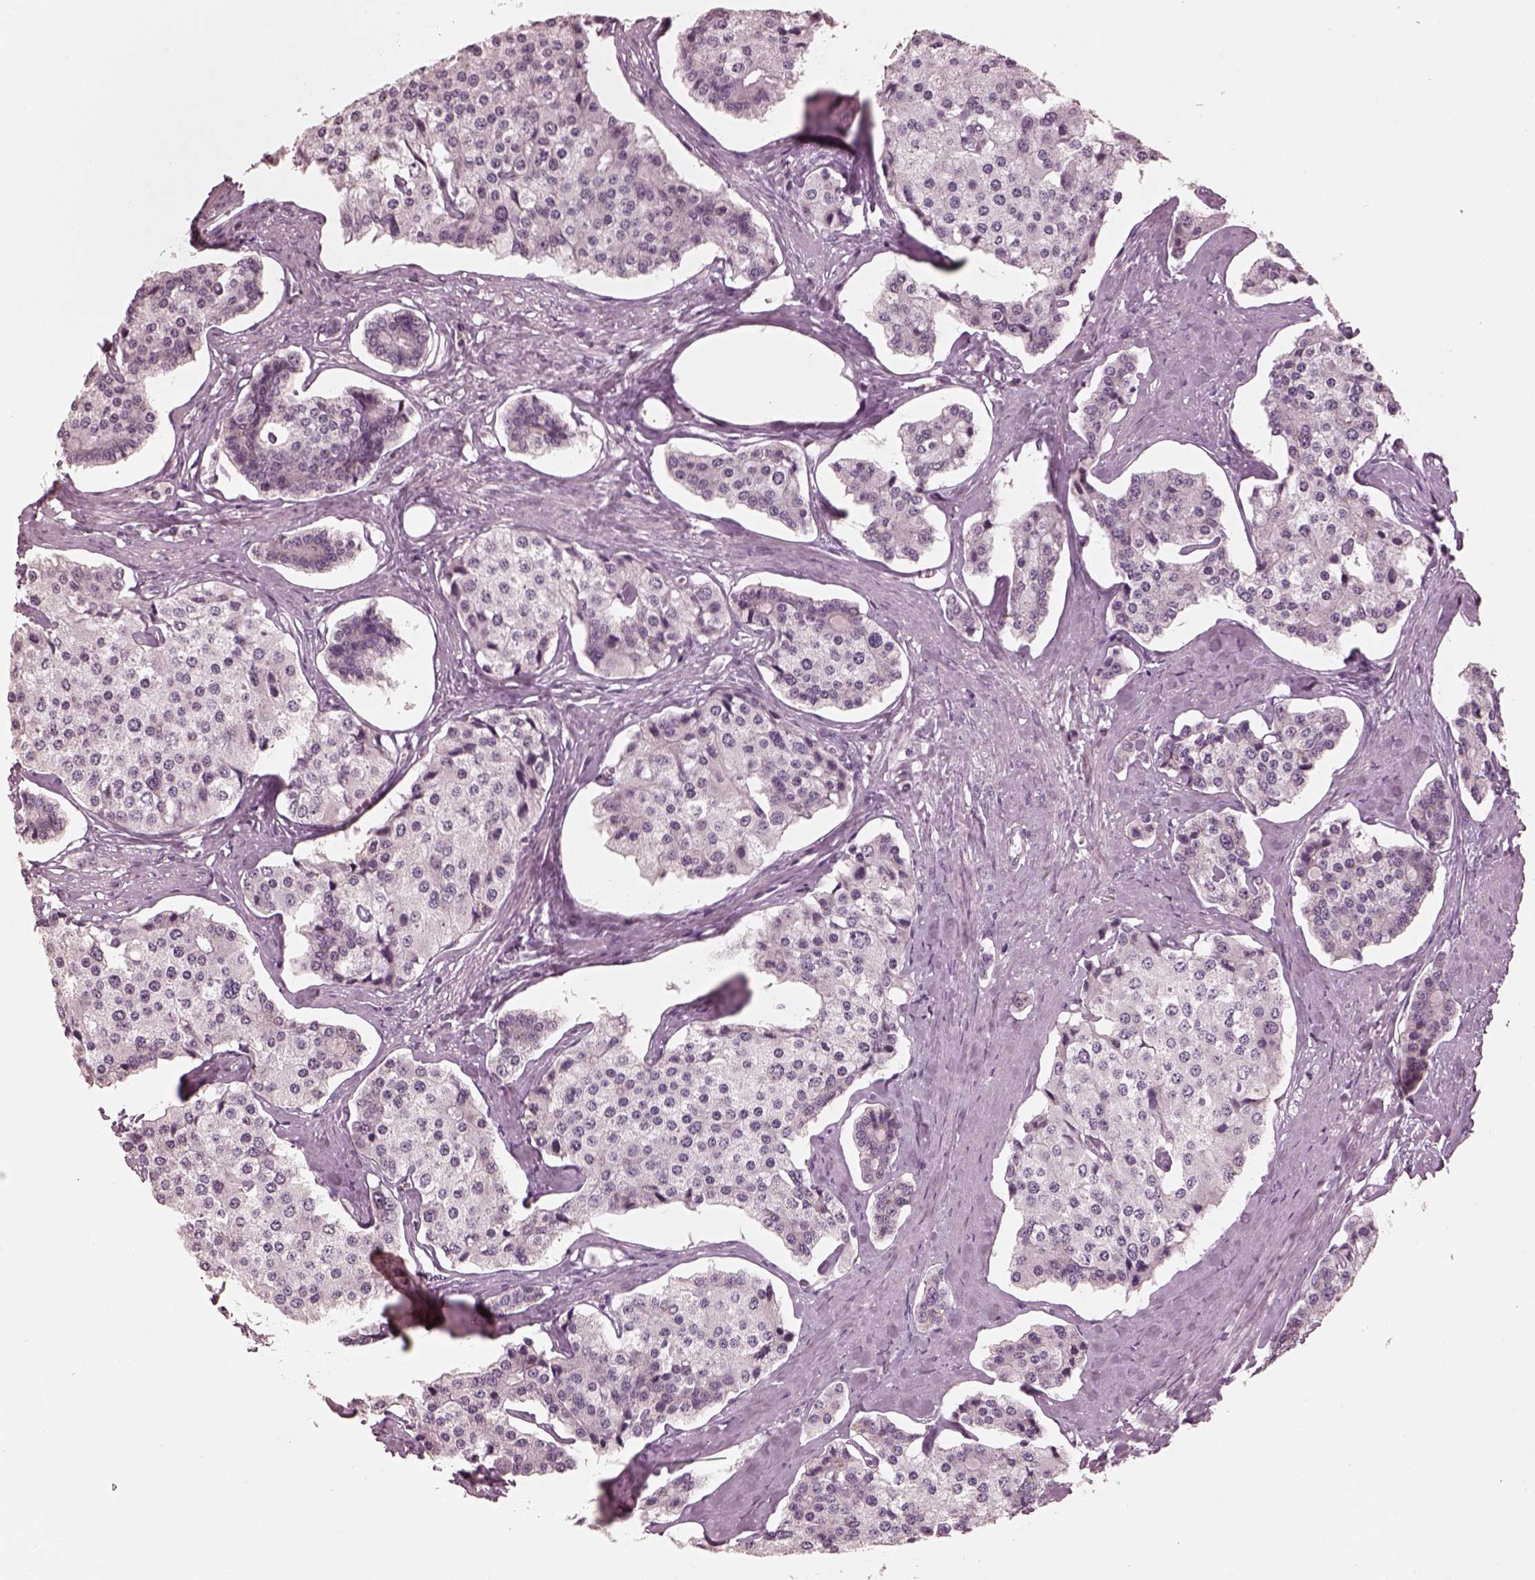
{"staining": {"intensity": "negative", "quantity": "none", "location": "none"}, "tissue": "carcinoid", "cell_type": "Tumor cells", "image_type": "cancer", "snomed": [{"axis": "morphology", "description": "Carcinoid, malignant, NOS"}, {"axis": "topography", "description": "Small intestine"}], "caption": "An immunohistochemistry (IHC) image of carcinoid is shown. There is no staining in tumor cells of carcinoid.", "gene": "KCNA2", "patient": {"sex": "female", "age": 65}}